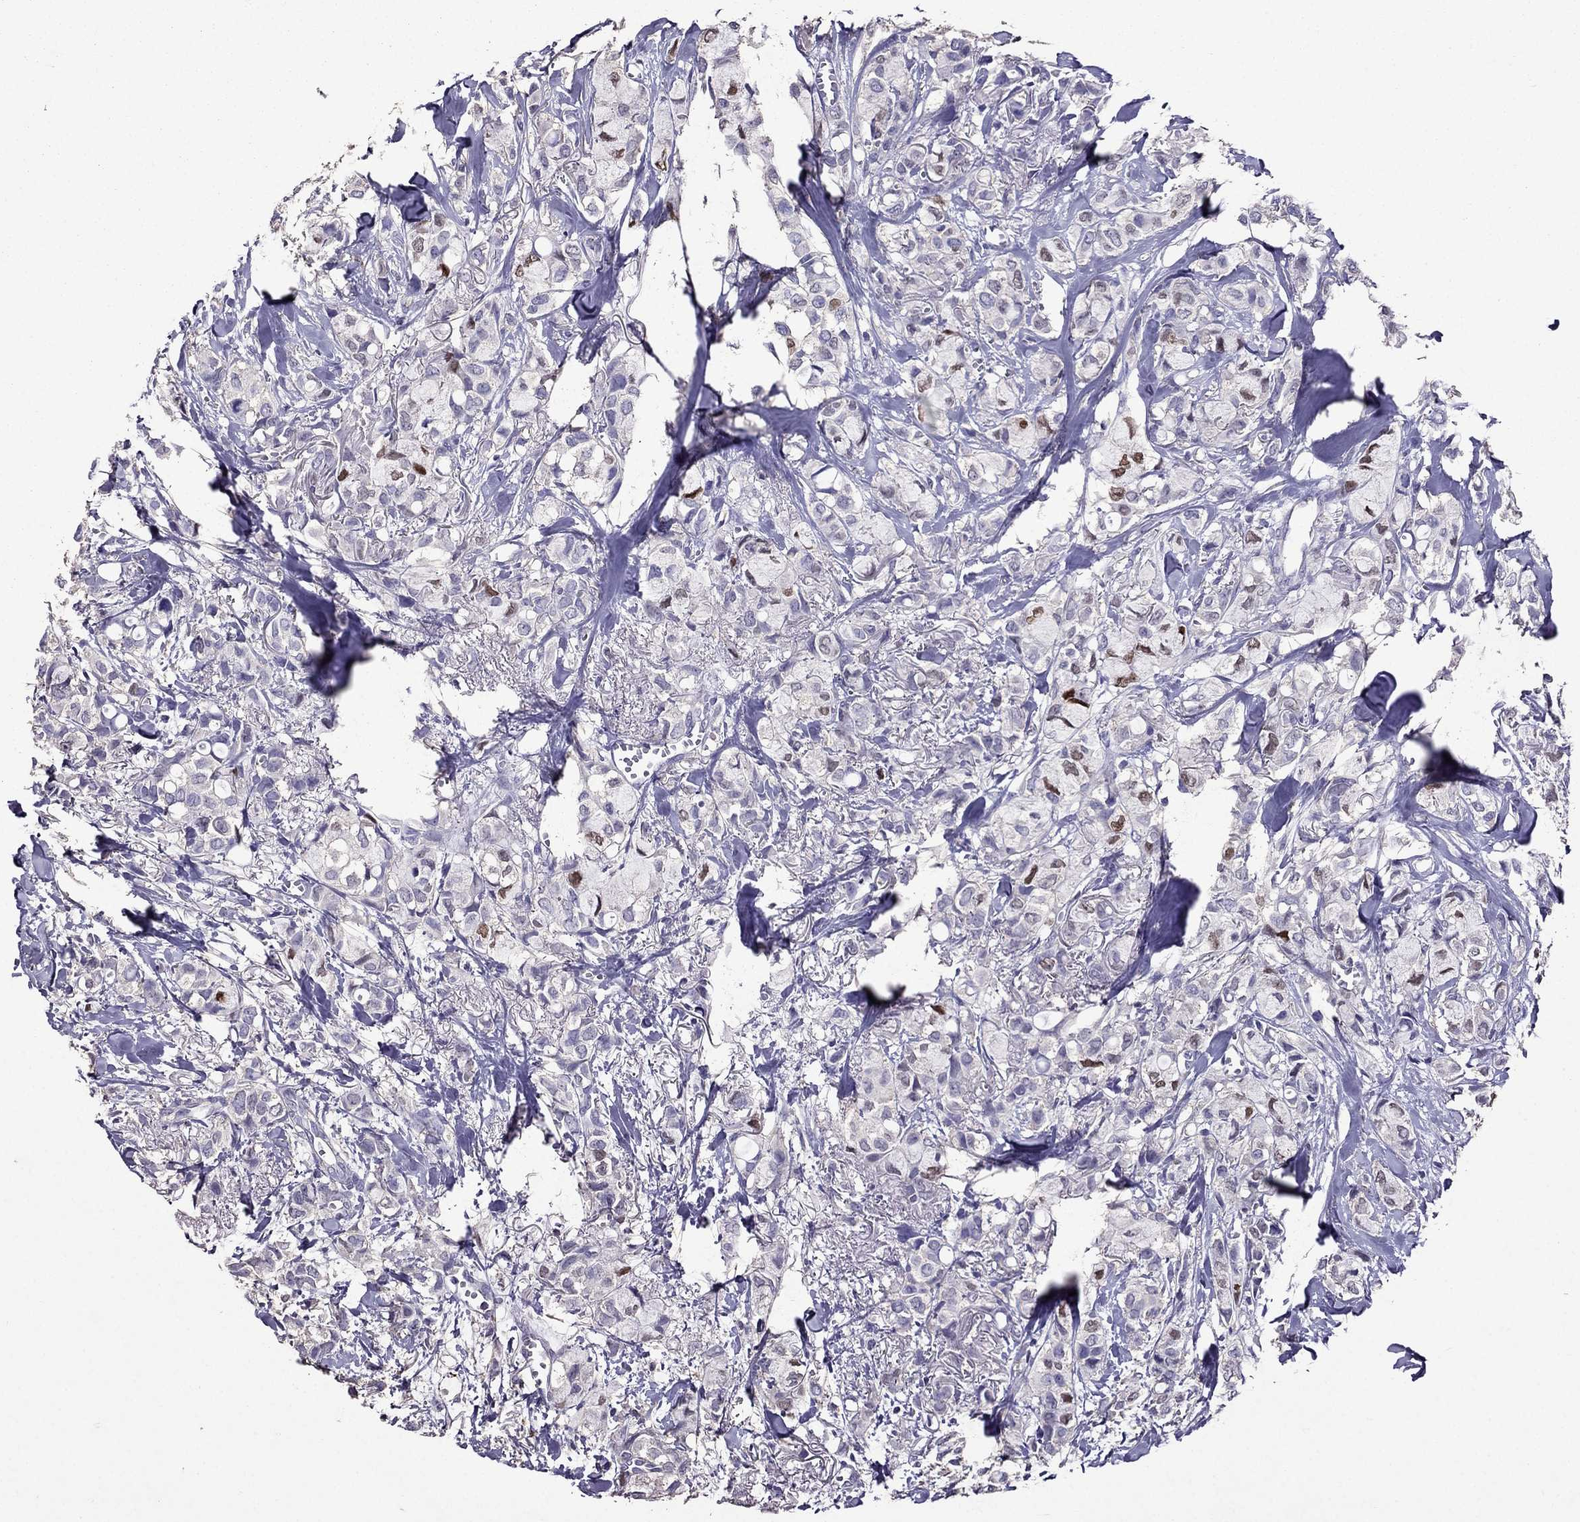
{"staining": {"intensity": "negative", "quantity": "none", "location": "none"}, "tissue": "breast cancer", "cell_type": "Tumor cells", "image_type": "cancer", "snomed": [{"axis": "morphology", "description": "Duct carcinoma"}, {"axis": "topography", "description": "Breast"}], "caption": "This micrograph is of breast cancer (invasive ductal carcinoma) stained with immunohistochemistry (IHC) to label a protein in brown with the nuclei are counter-stained blue. There is no staining in tumor cells.", "gene": "NKX3-1", "patient": {"sex": "female", "age": 85}}